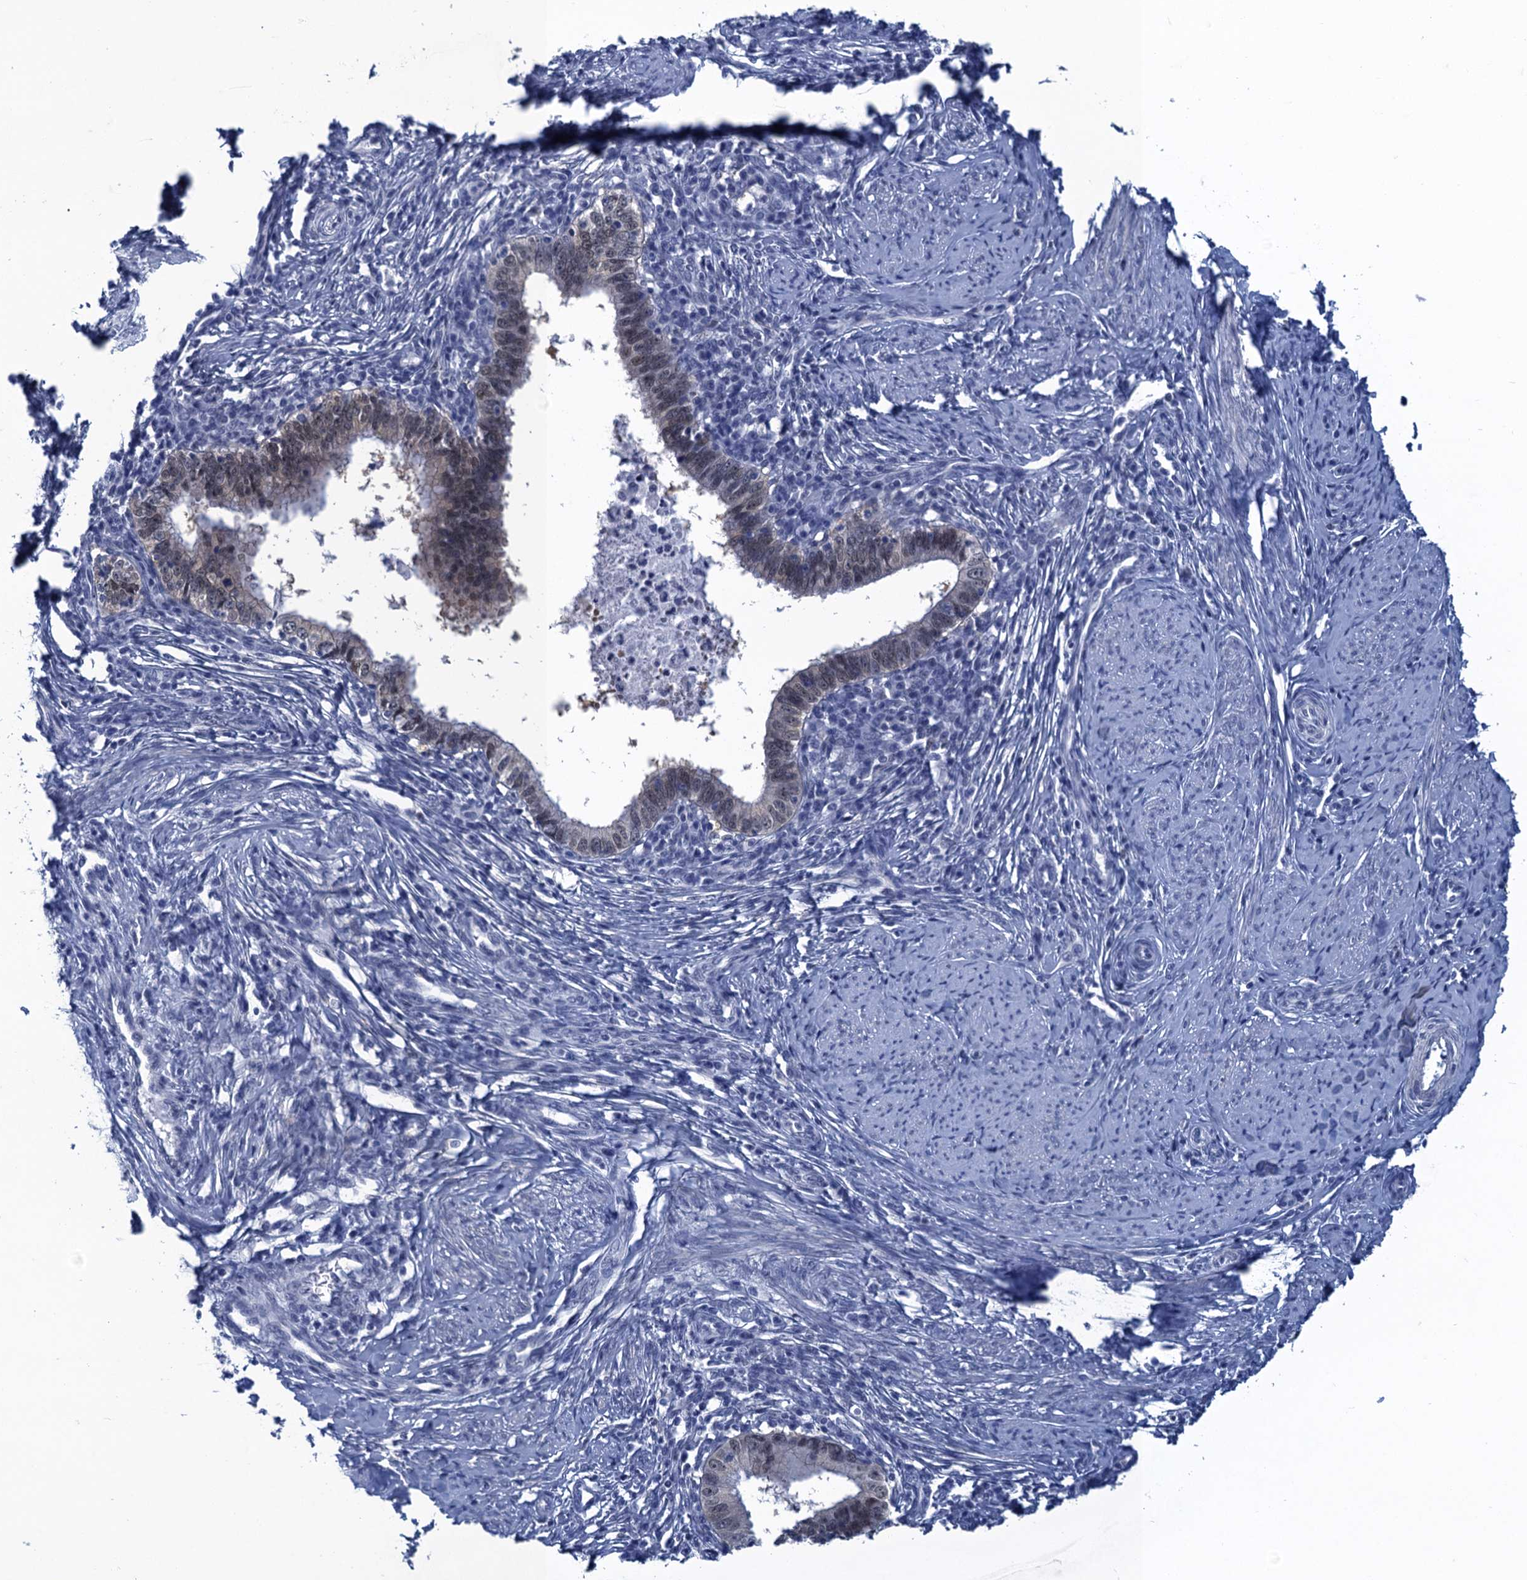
{"staining": {"intensity": "negative", "quantity": "none", "location": "none"}, "tissue": "cervical cancer", "cell_type": "Tumor cells", "image_type": "cancer", "snomed": [{"axis": "morphology", "description": "Adenocarcinoma, NOS"}, {"axis": "topography", "description": "Cervix"}], "caption": "Tumor cells show no significant protein positivity in cervical adenocarcinoma.", "gene": "GINS3", "patient": {"sex": "female", "age": 36}}